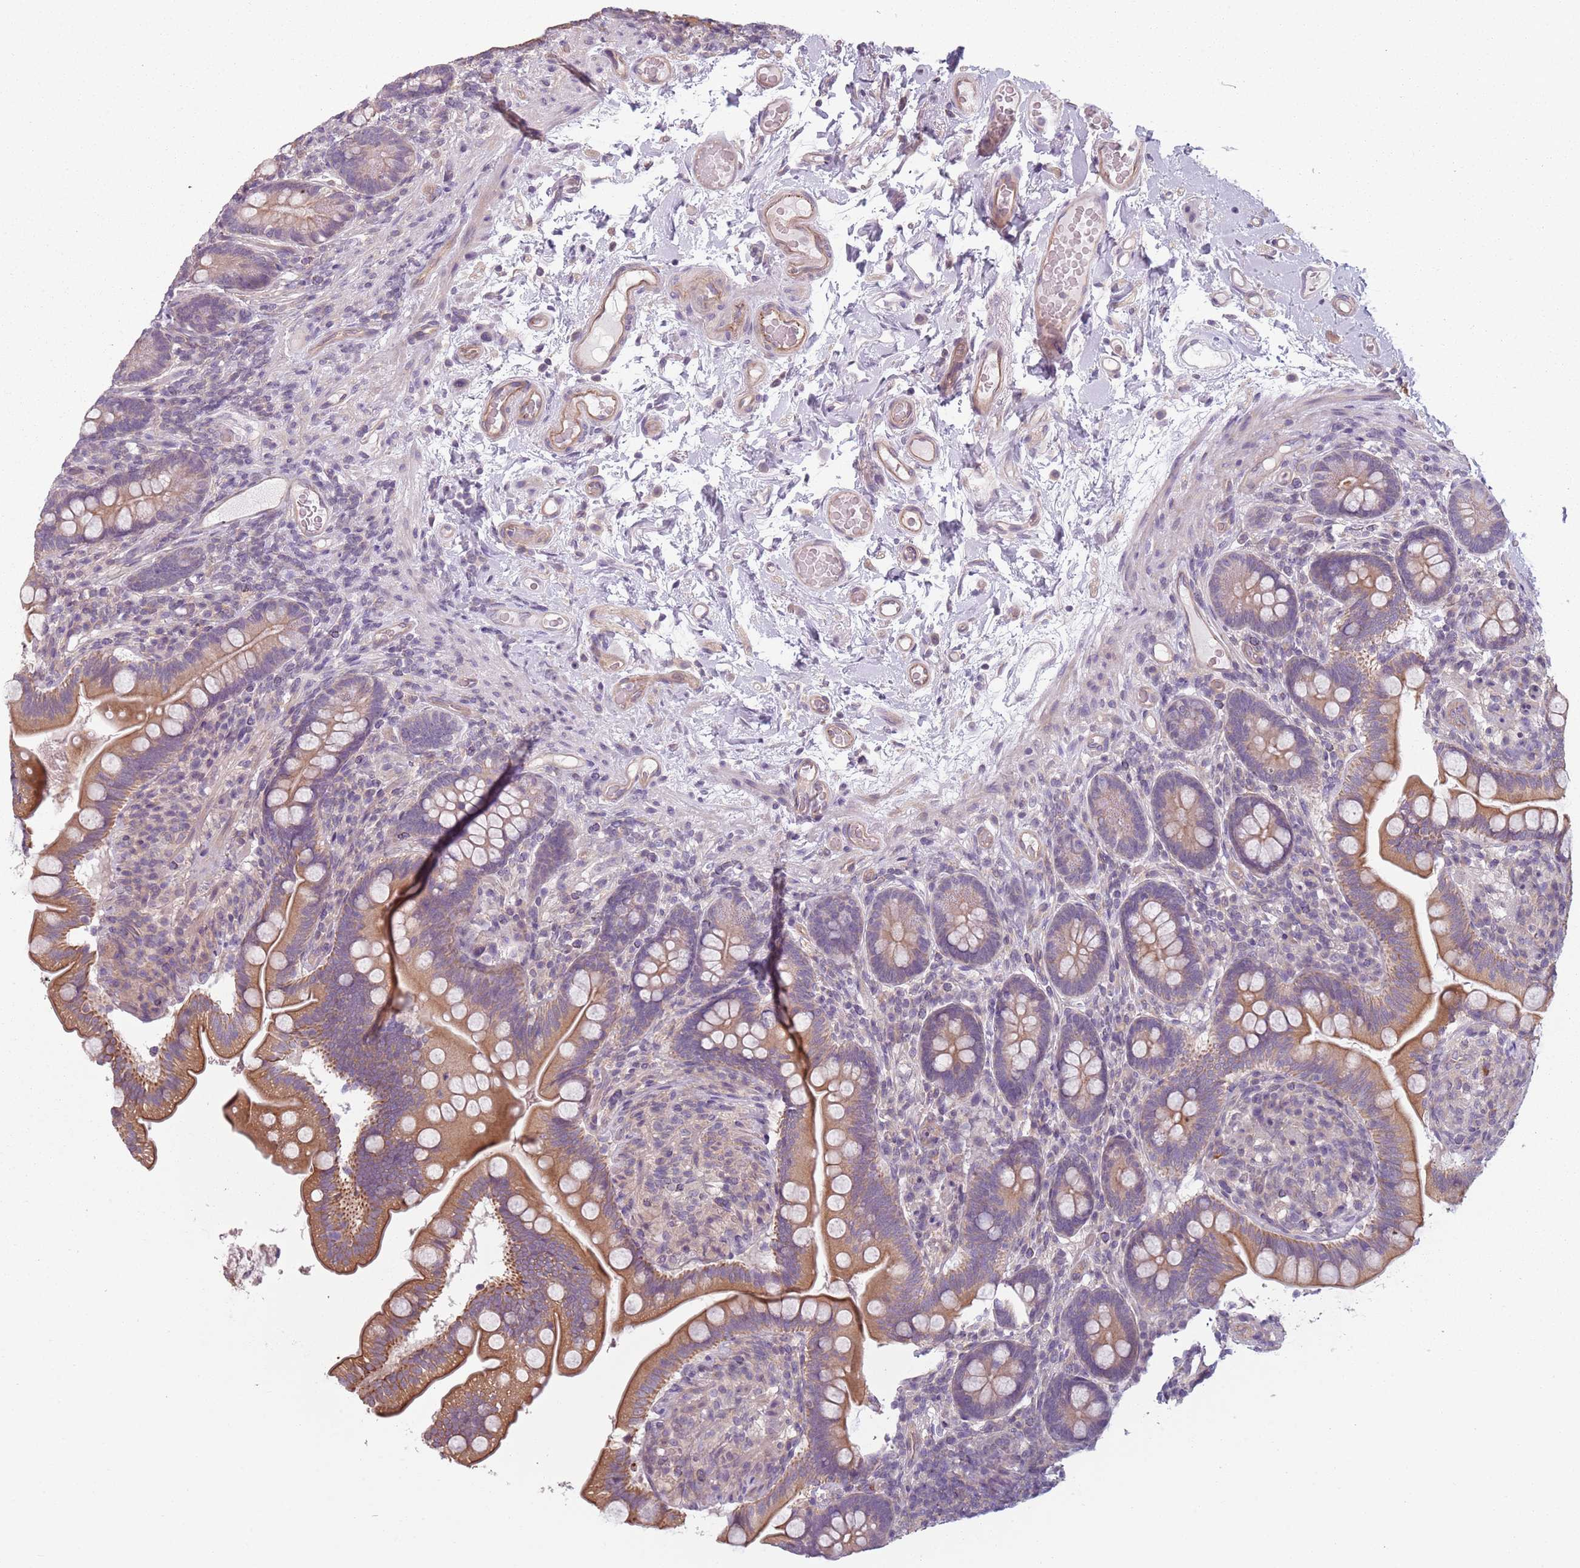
{"staining": {"intensity": "moderate", "quantity": ">75%", "location": "cytoplasmic/membranous"}, "tissue": "small intestine", "cell_type": "Glandular cells", "image_type": "normal", "snomed": [{"axis": "morphology", "description": "Normal tissue, NOS"}, {"axis": "topography", "description": "Small intestine"}], "caption": "Approximately >75% of glandular cells in benign small intestine display moderate cytoplasmic/membranous protein expression as visualized by brown immunohistochemical staining.", "gene": "TLCD2", "patient": {"sex": "female", "age": 64}}